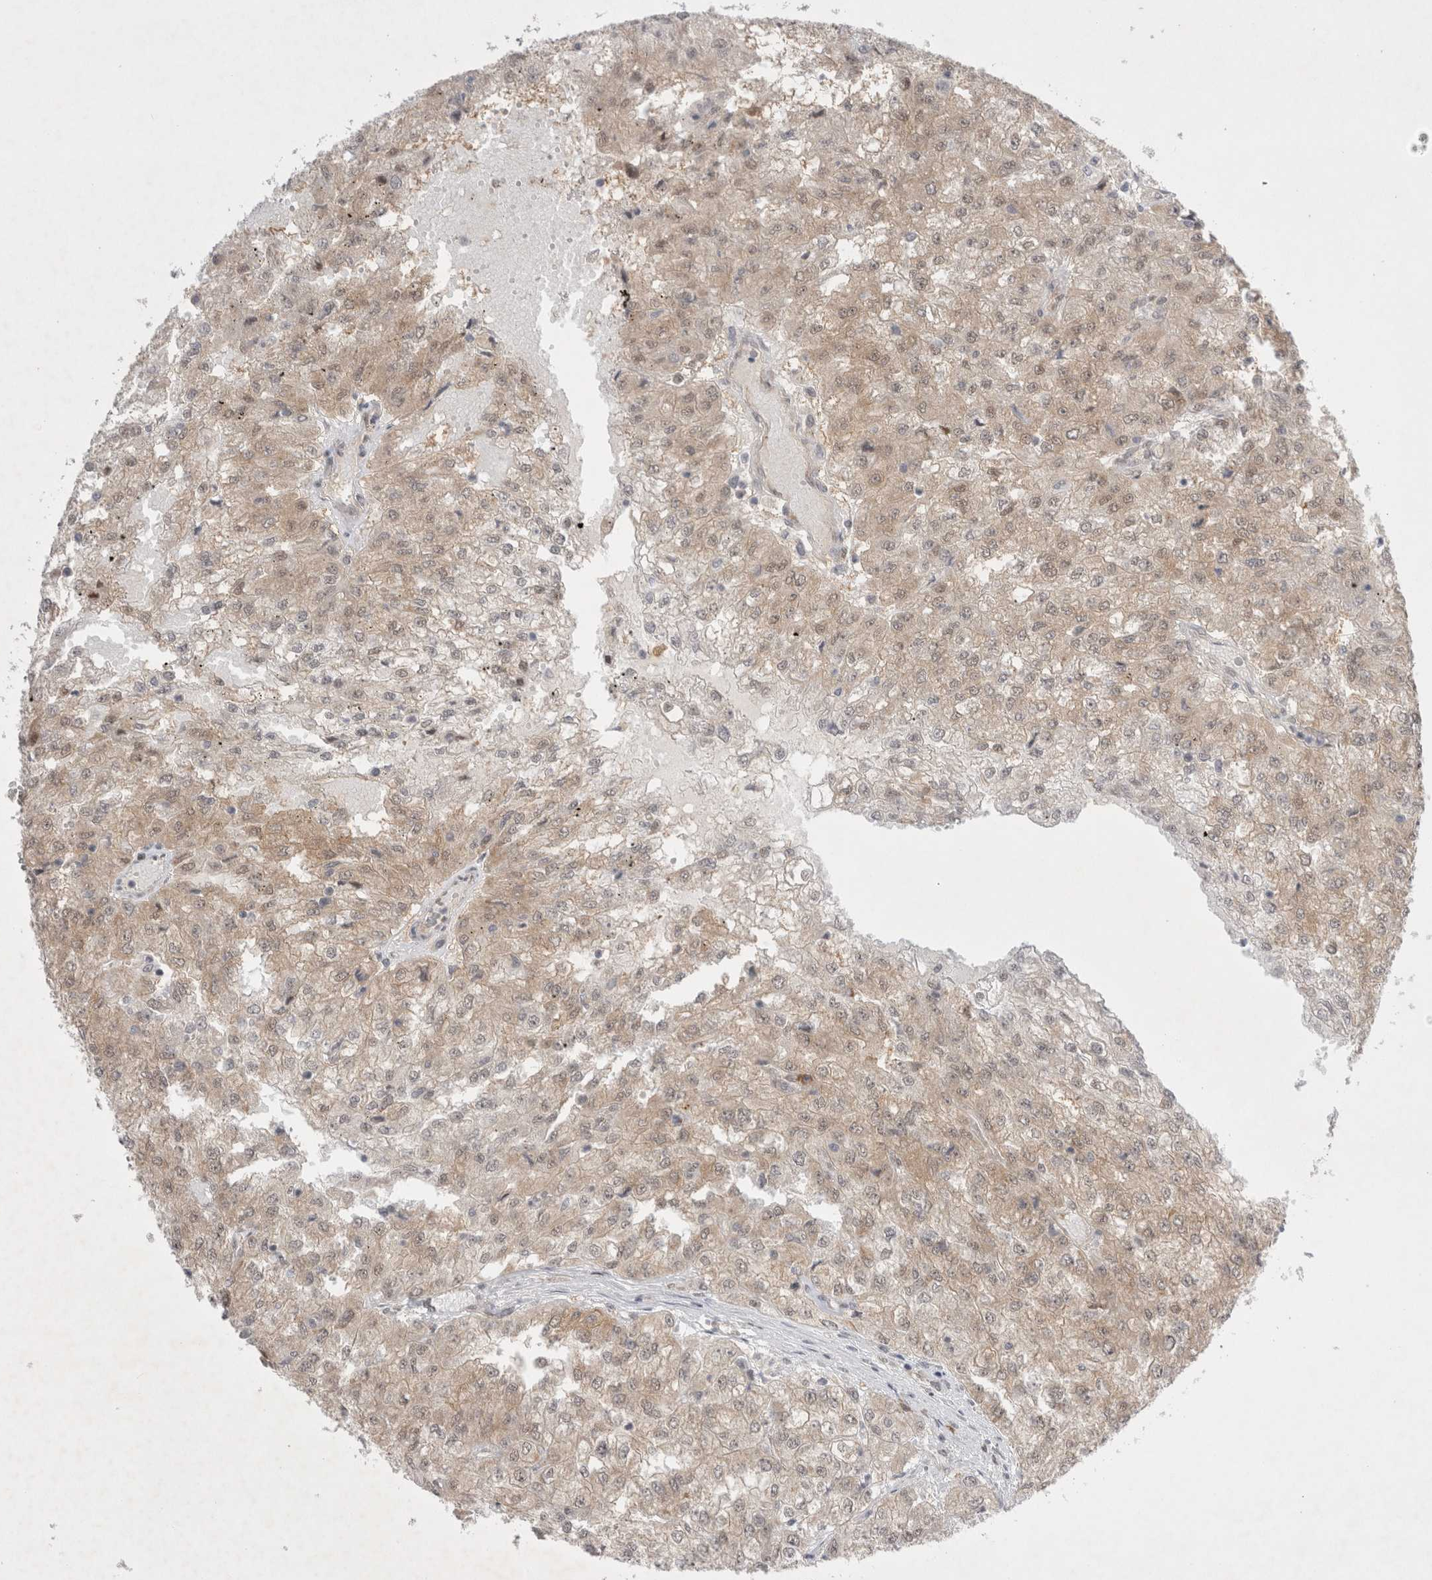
{"staining": {"intensity": "weak", "quantity": ">75%", "location": "cytoplasmic/membranous,nuclear"}, "tissue": "renal cancer", "cell_type": "Tumor cells", "image_type": "cancer", "snomed": [{"axis": "morphology", "description": "Adenocarcinoma, NOS"}, {"axis": "topography", "description": "Kidney"}], "caption": "Renal adenocarcinoma stained with a brown dye reveals weak cytoplasmic/membranous and nuclear positive expression in approximately >75% of tumor cells.", "gene": "WIPF2", "patient": {"sex": "female", "age": 54}}